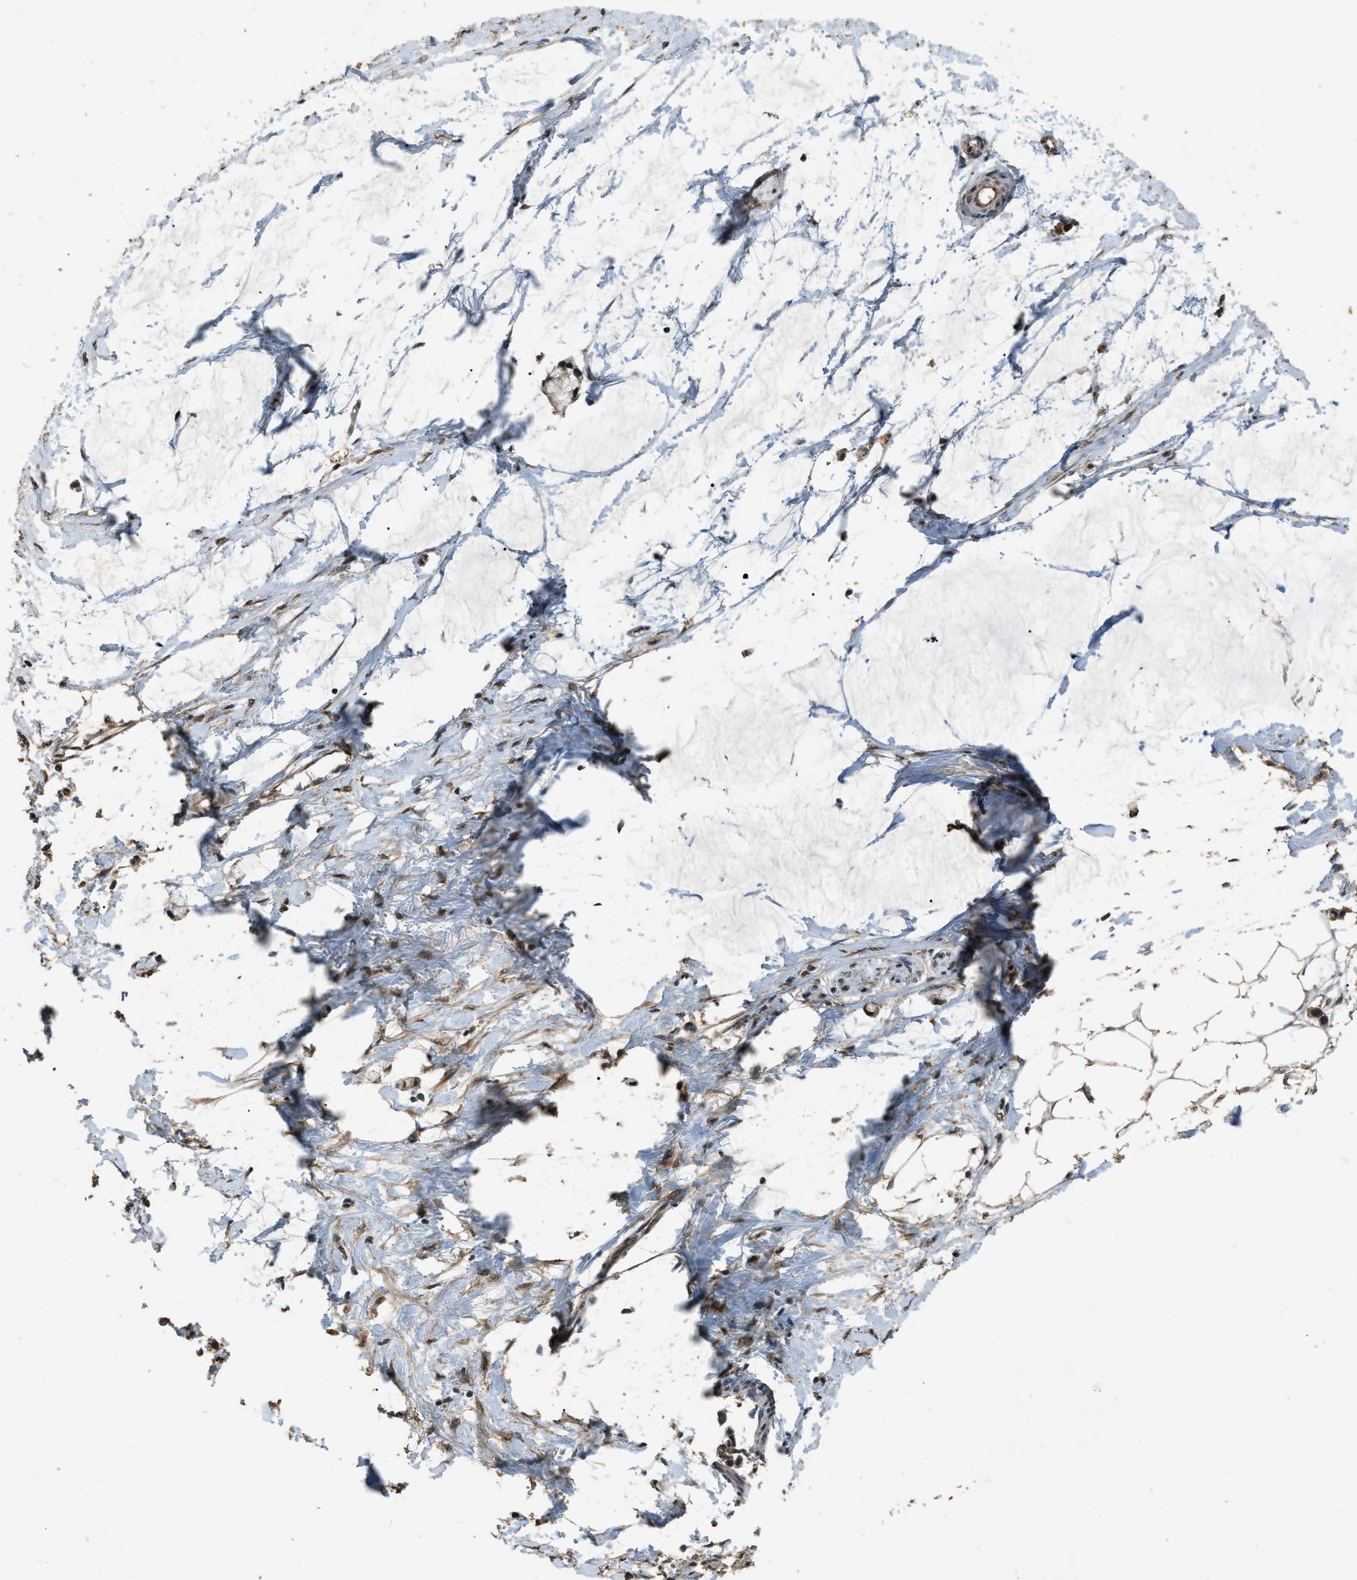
{"staining": {"intensity": "strong", "quantity": ">75%", "location": "nuclear"}, "tissue": "adipose tissue", "cell_type": "Adipocytes", "image_type": "normal", "snomed": [{"axis": "morphology", "description": "Normal tissue, NOS"}, {"axis": "morphology", "description": "Adenocarcinoma, NOS"}, {"axis": "topography", "description": "Colon"}, {"axis": "topography", "description": "Peripheral nerve tissue"}], "caption": "High-power microscopy captured an immunohistochemistry micrograph of normal adipose tissue, revealing strong nuclear positivity in about >75% of adipocytes.", "gene": "SERTAD2", "patient": {"sex": "male", "age": 14}}